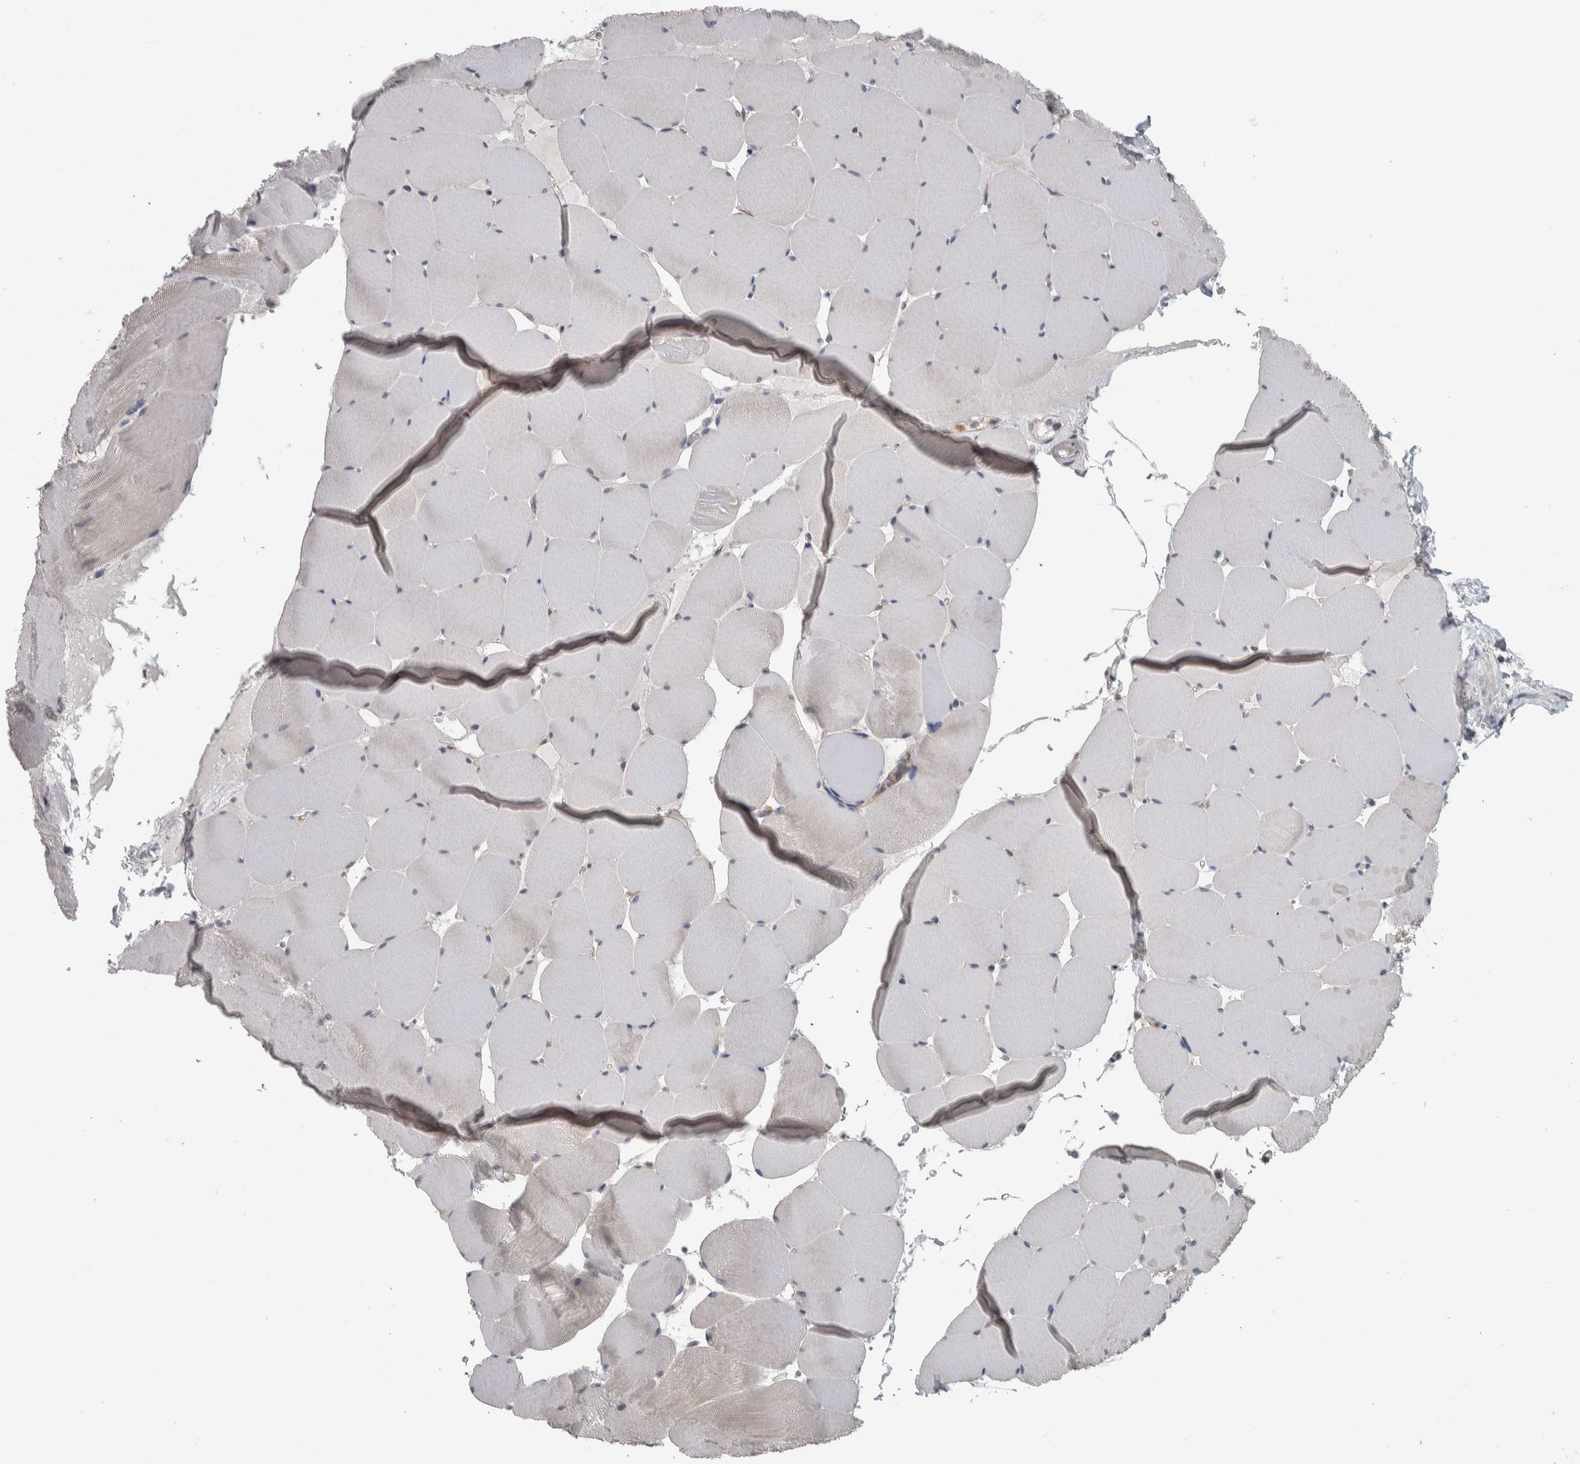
{"staining": {"intensity": "weak", "quantity": "<25%", "location": "cytoplasmic/membranous"}, "tissue": "skeletal muscle", "cell_type": "Myocytes", "image_type": "normal", "snomed": [{"axis": "morphology", "description": "Normal tissue, NOS"}, {"axis": "topography", "description": "Skeletal muscle"}], "caption": "An image of human skeletal muscle is negative for staining in myocytes. (DAB (3,3'-diaminobenzidine) IHC with hematoxylin counter stain).", "gene": "SRP68", "patient": {"sex": "male", "age": 62}}